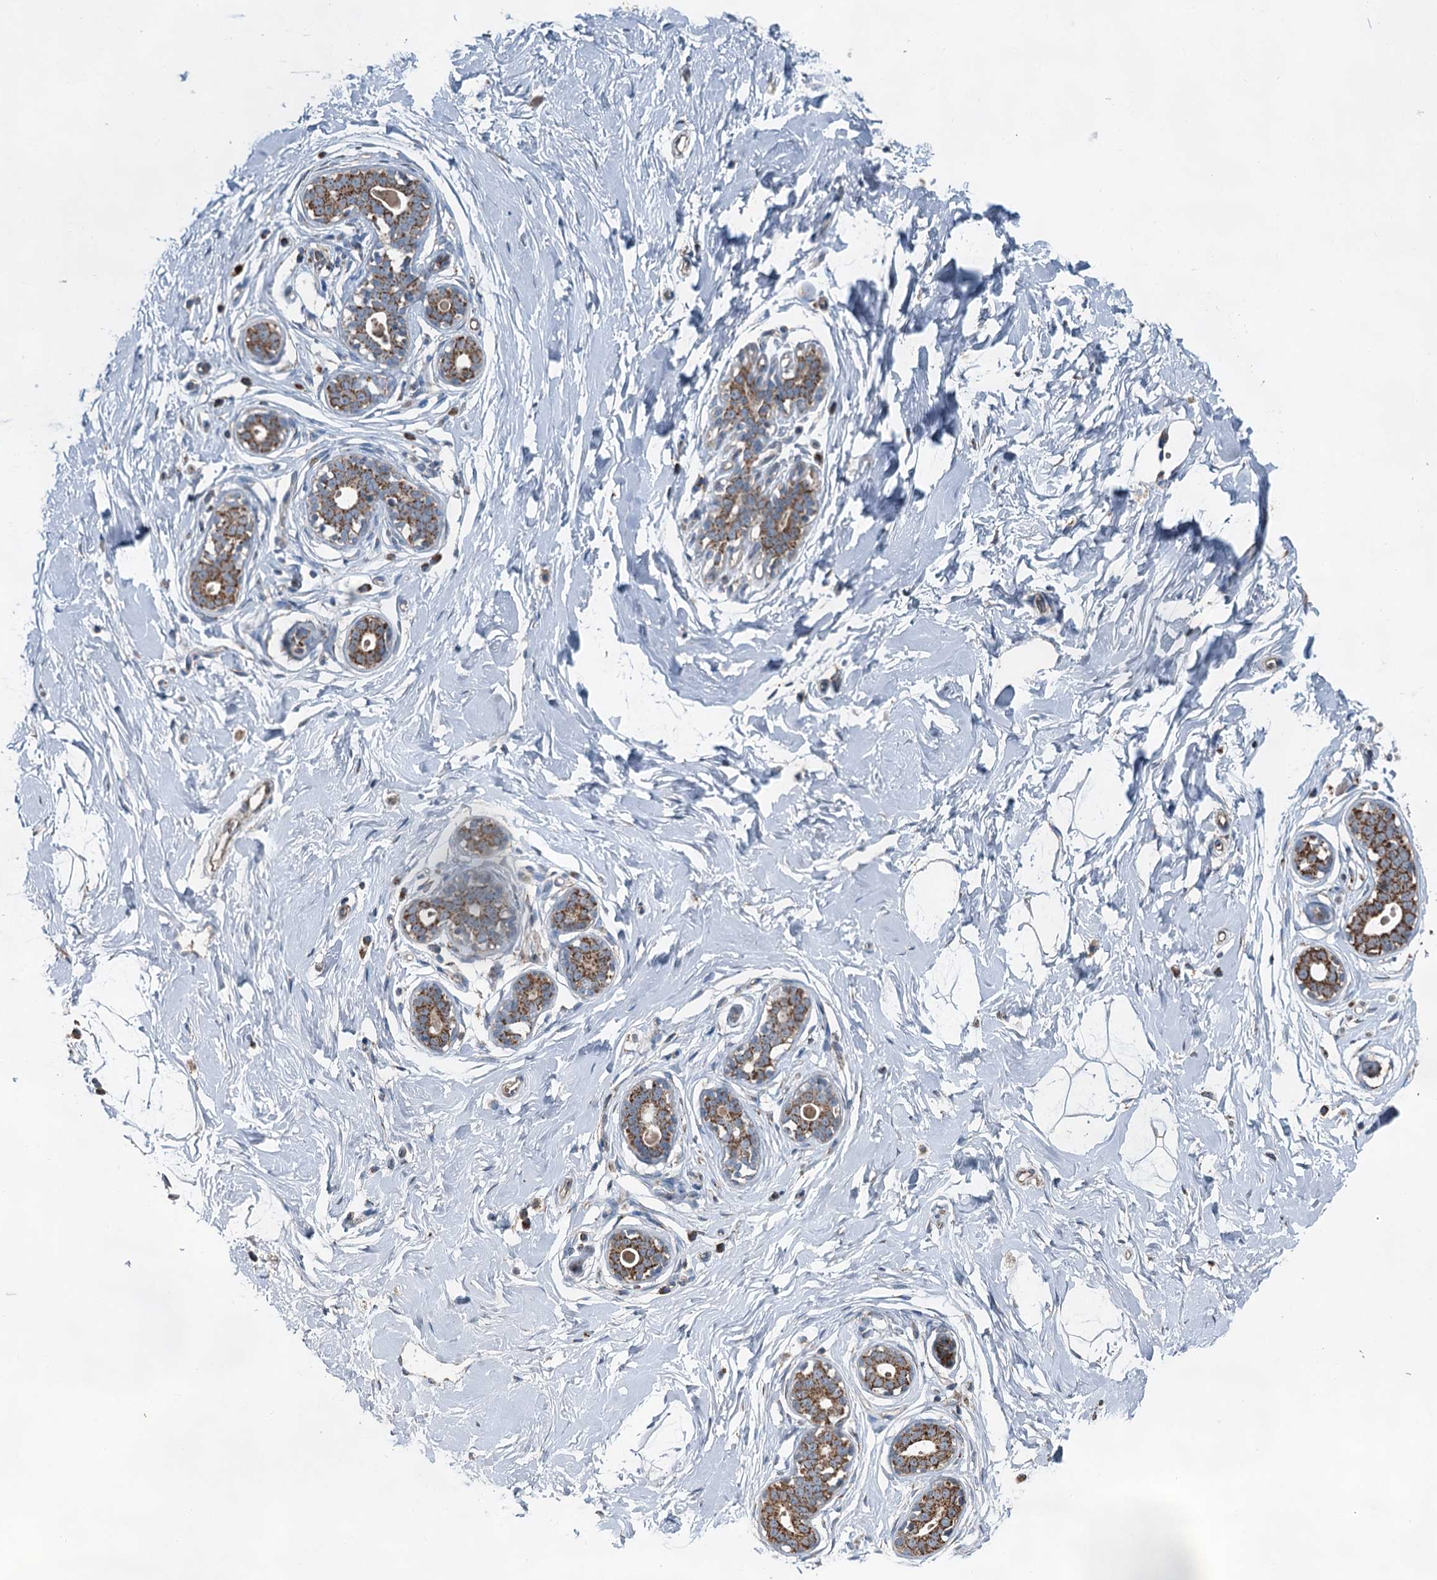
{"staining": {"intensity": "negative", "quantity": "none", "location": "none"}, "tissue": "breast", "cell_type": "Adipocytes", "image_type": "normal", "snomed": [{"axis": "morphology", "description": "Normal tissue, NOS"}, {"axis": "morphology", "description": "Adenoma, NOS"}, {"axis": "topography", "description": "Breast"}], "caption": "Adipocytes show no significant expression in benign breast.", "gene": "HAUS2", "patient": {"sex": "female", "age": 23}}